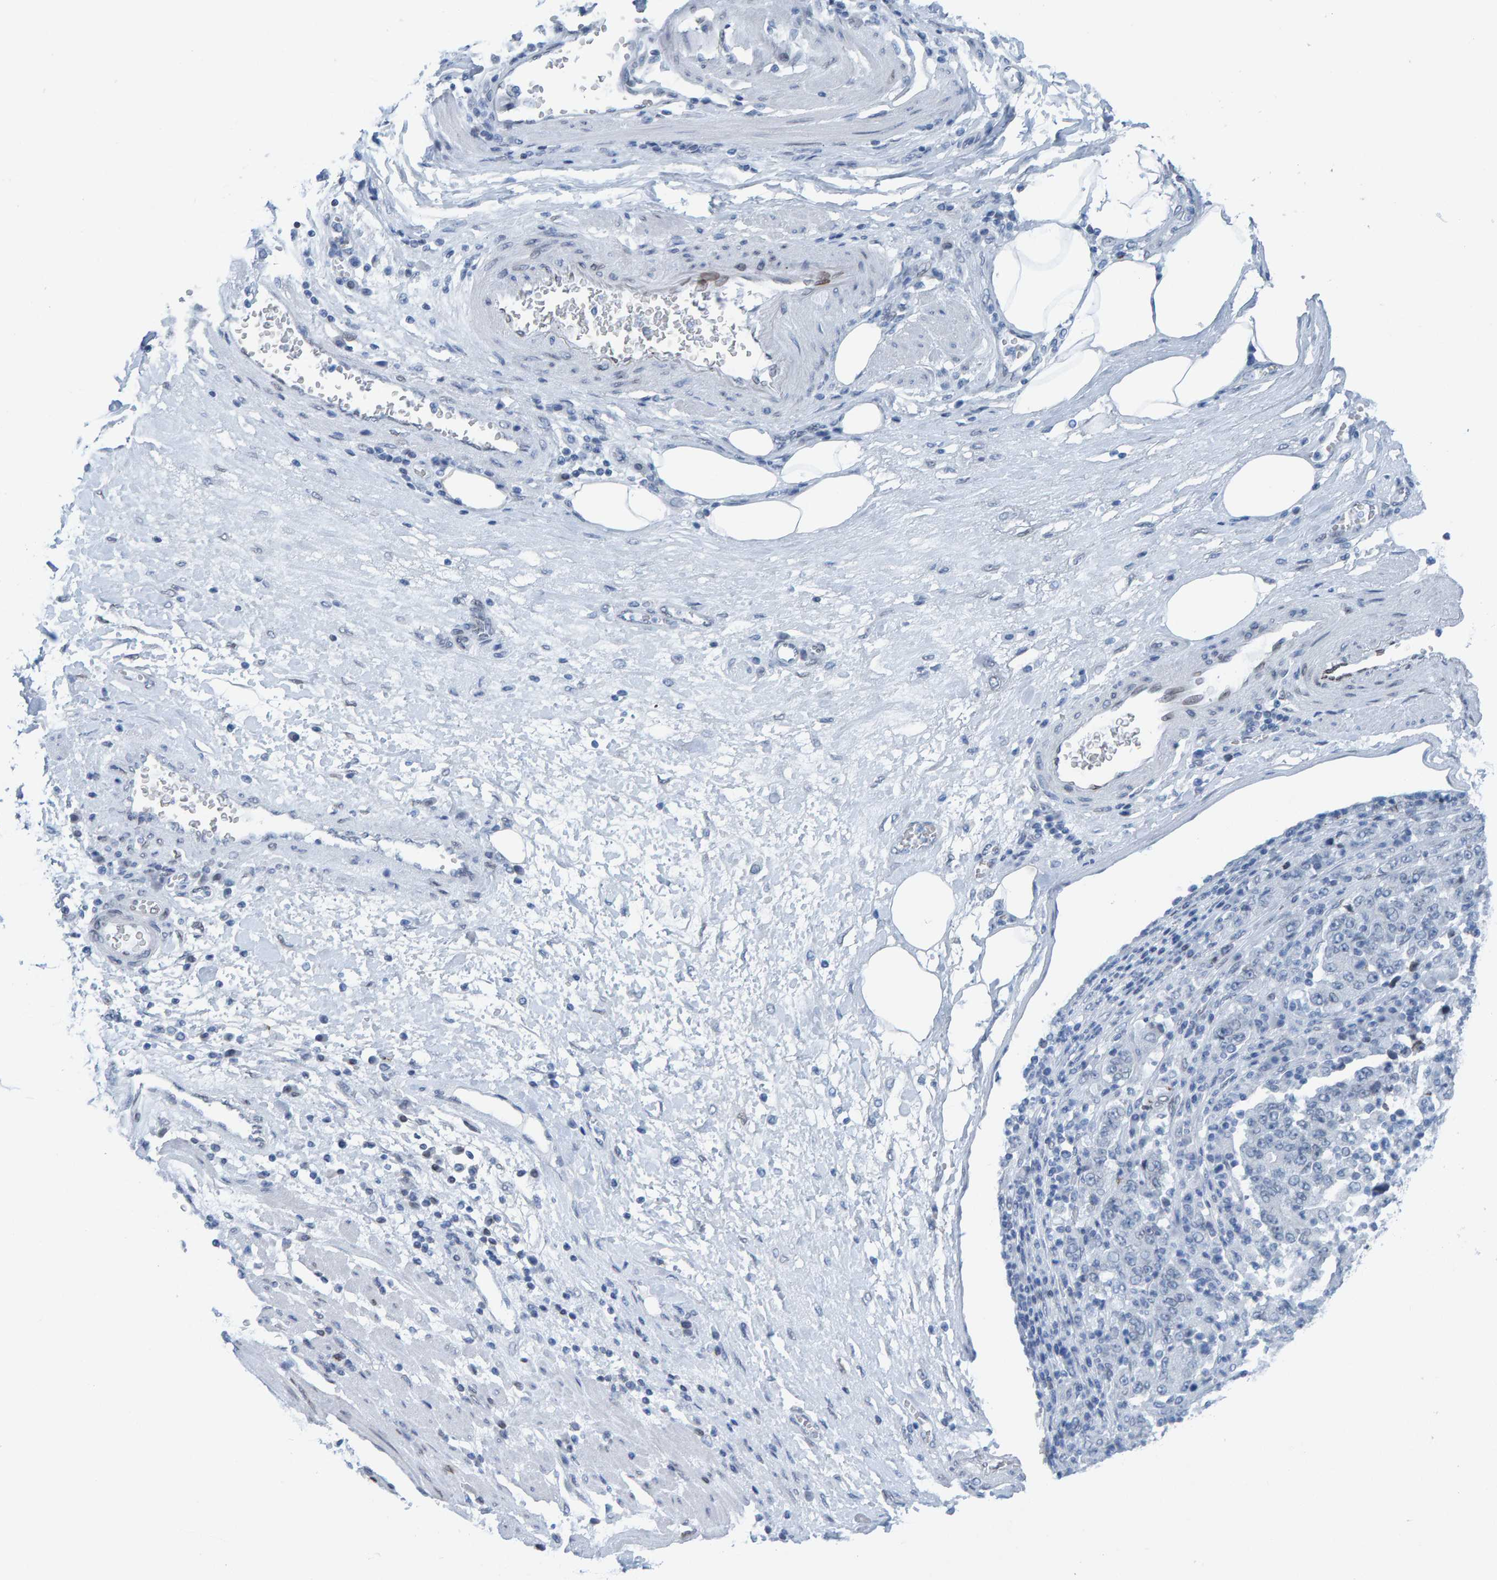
{"staining": {"intensity": "negative", "quantity": "none", "location": "none"}, "tissue": "stomach cancer", "cell_type": "Tumor cells", "image_type": "cancer", "snomed": [{"axis": "morphology", "description": "Normal tissue, NOS"}, {"axis": "morphology", "description": "Adenocarcinoma, NOS"}, {"axis": "topography", "description": "Stomach, upper"}, {"axis": "topography", "description": "Stomach"}], "caption": "A high-resolution photomicrograph shows immunohistochemistry (IHC) staining of adenocarcinoma (stomach), which demonstrates no significant expression in tumor cells.", "gene": "LMNB2", "patient": {"sex": "male", "age": 59}}